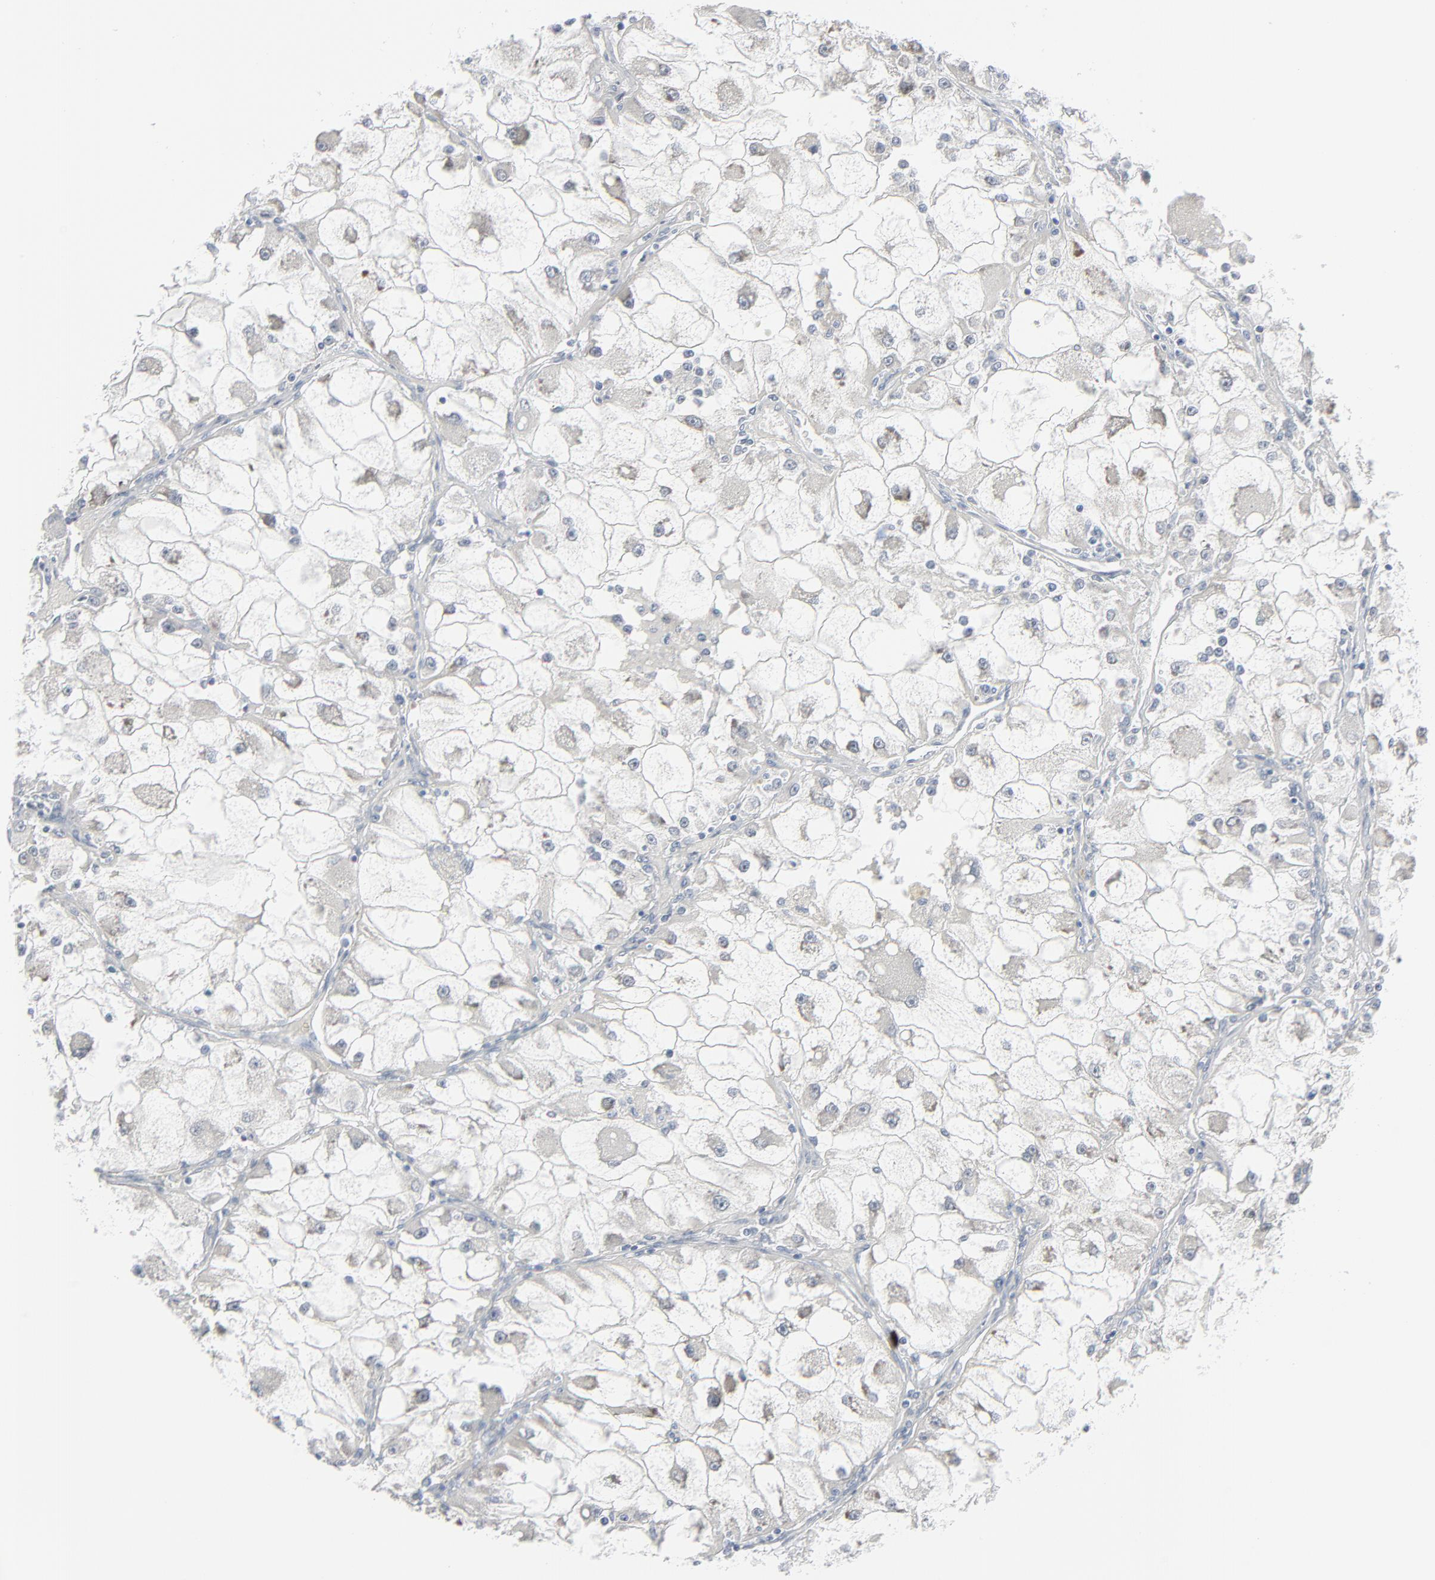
{"staining": {"intensity": "negative", "quantity": "none", "location": "none"}, "tissue": "renal cancer", "cell_type": "Tumor cells", "image_type": "cancer", "snomed": [{"axis": "morphology", "description": "Adenocarcinoma, NOS"}, {"axis": "topography", "description": "Kidney"}], "caption": "A micrograph of human adenocarcinoma (renal) is negative for staining in tumor cells. The staining was performed using DAB (3,3'-diaminobenzidine) to visualize the protein expression in brown, while the nuclei were stained in blue with hematoxylin (Magnification: 20x).", "gene": "MITF", "patient": {"sex": "female", "age": 83}}